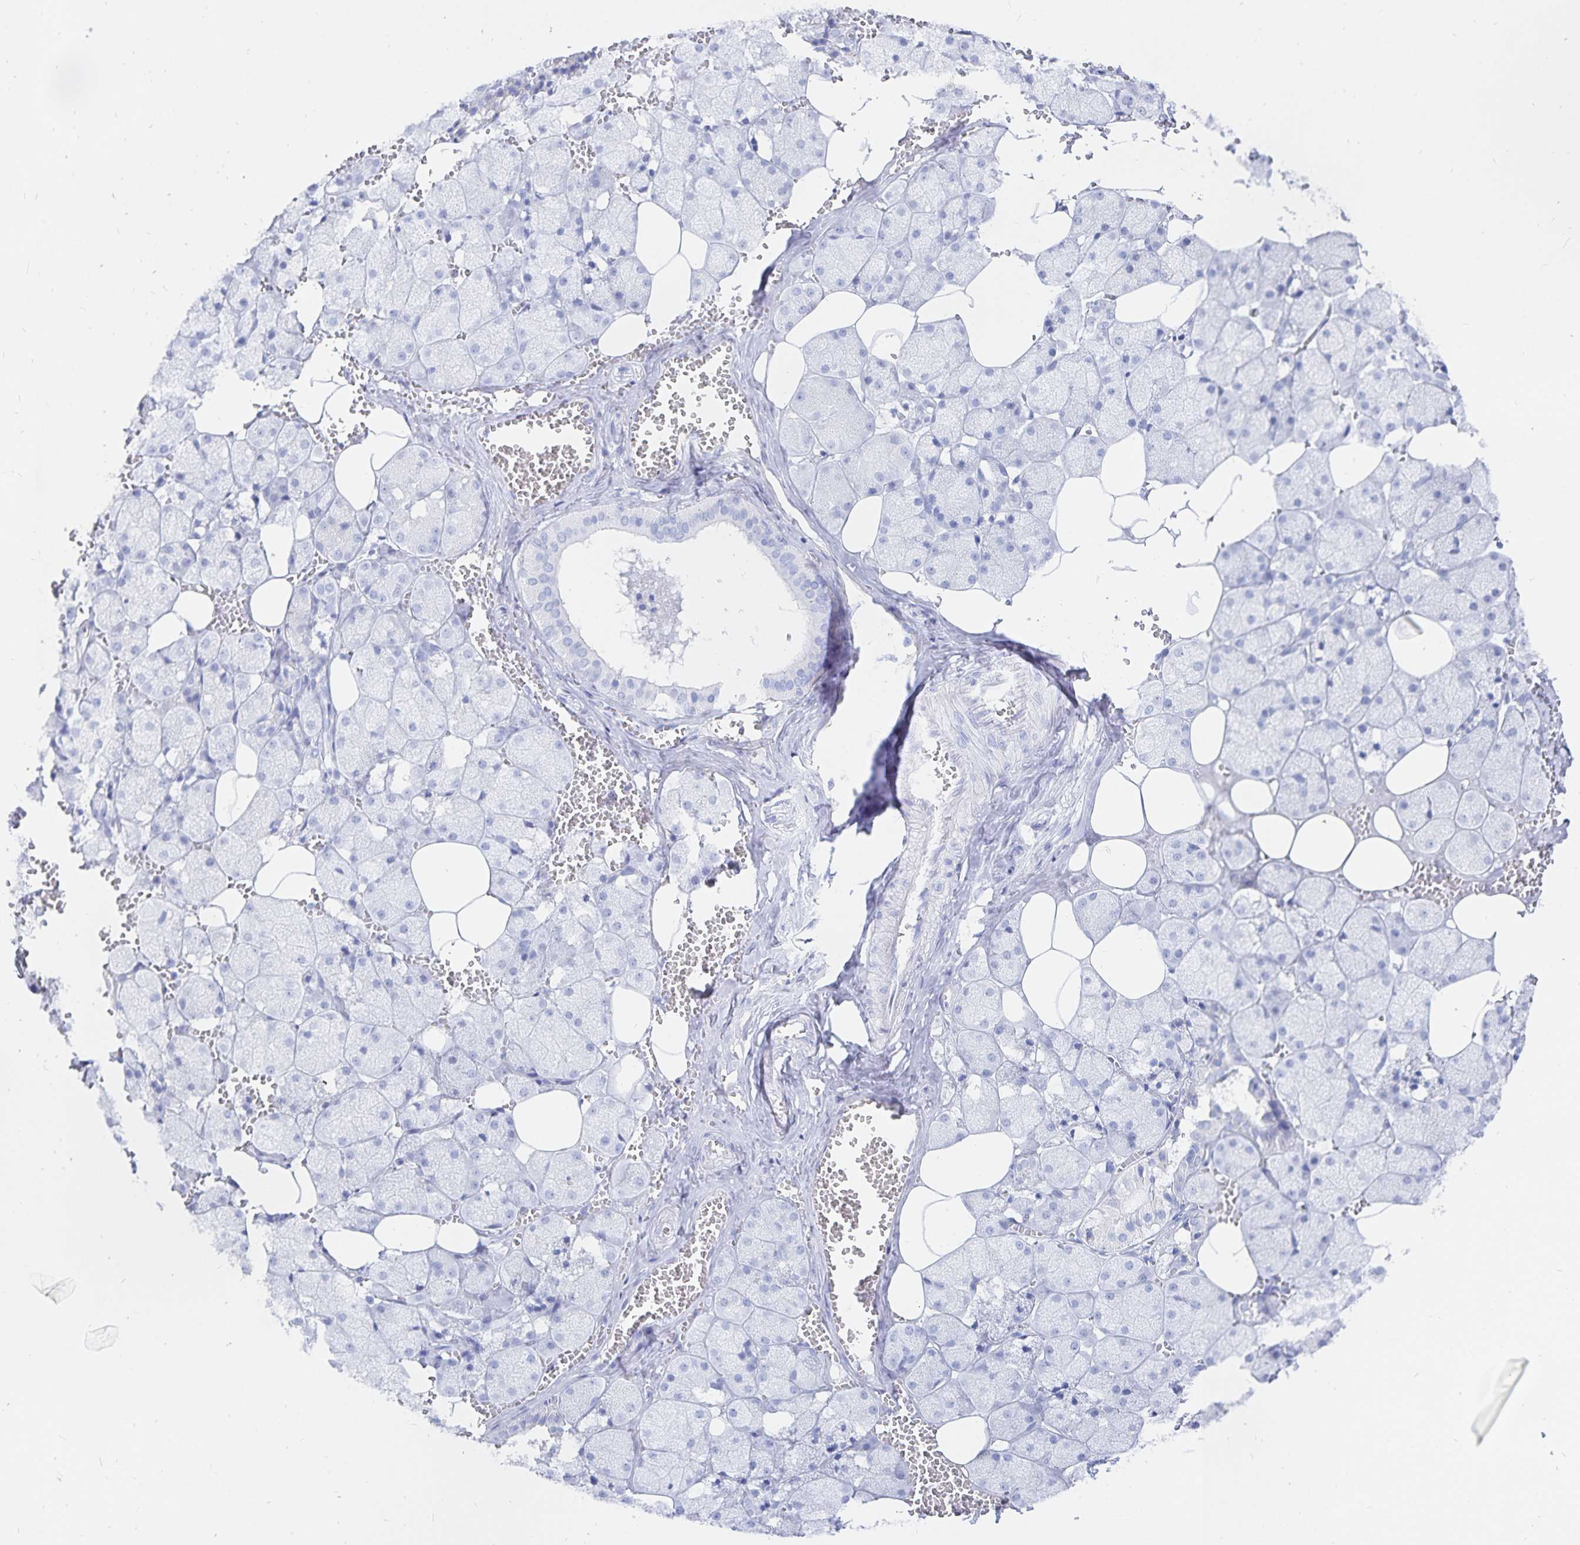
{"staining": {"intensity": "negative", "quantity": "none", "location": "none"}, "tissue": "salivary gland", "cell_type": "Glandular cells", "image_type": "normal", "snomed": [{"axis": "morphology", "description": "Normal tissue, NOS"}, {"axis": "topography", "description": "Salivary gland"}, {"axis": "topography", "description": "Peripheral nerve tissue"}], "caption": "Immunohistochemical staining of benign human salivary gland reveals no significant staining in glandular cells.", "gene": "INSL5", "patient": {"sex": "male", "age": 38}}